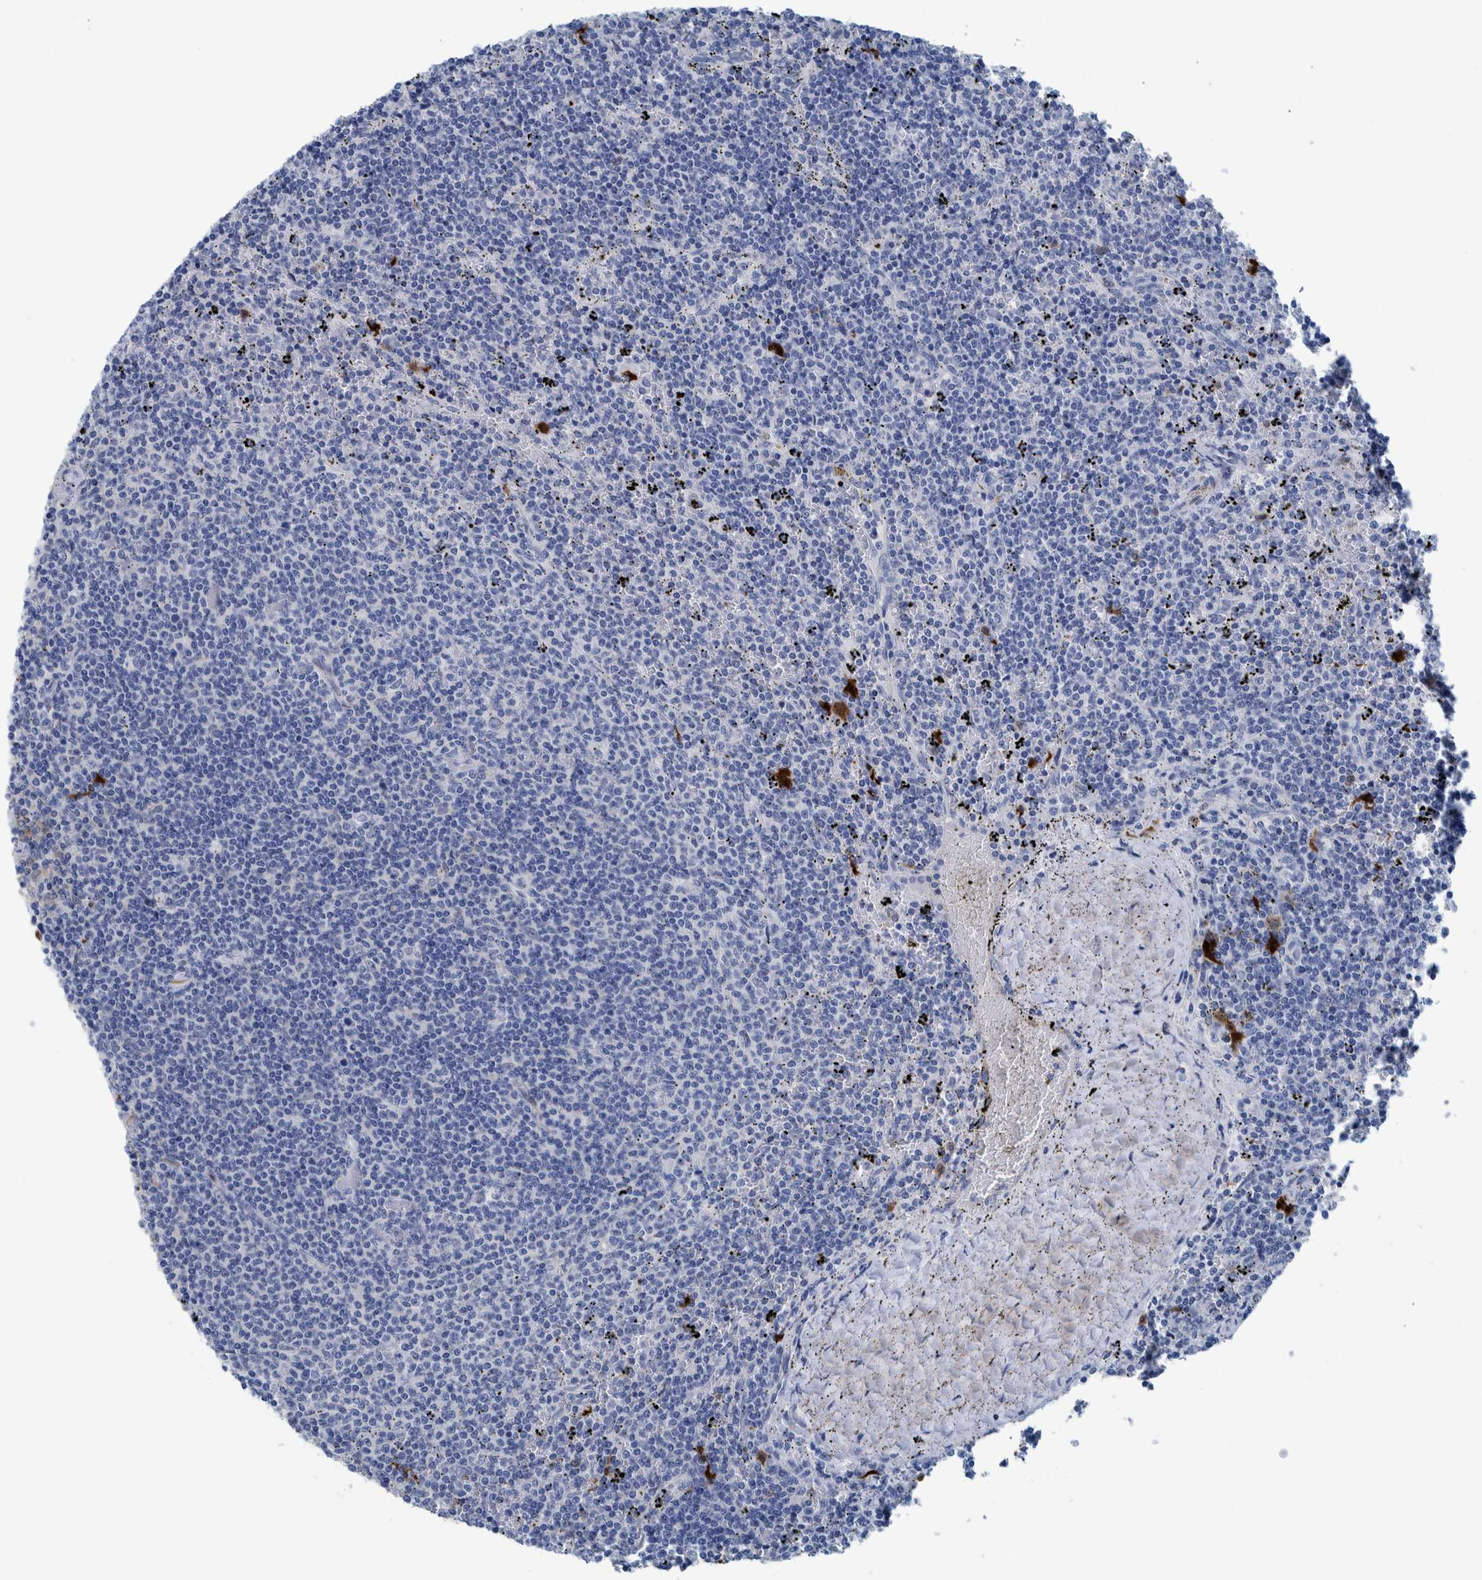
{"staining": {"intensity": "negative", "quantity": "none", "location": "none"}, "tissue": "lymphoma", "cell_type": "Tumor cells", "image_type": "cancer", "snomed": [{"axis": "morphology", "description": "Malignant lymphoma, non-Hodgkin's type, Low grade"}, {"axis": "topography", "description": "Spleen"}], "caption": "IHC photomicrograph of lymphoma stained for a protein (brown), which shows no expression in tumor cells.", "gene": "IDO1", "patient": {"sex": "female", "age": 50}}